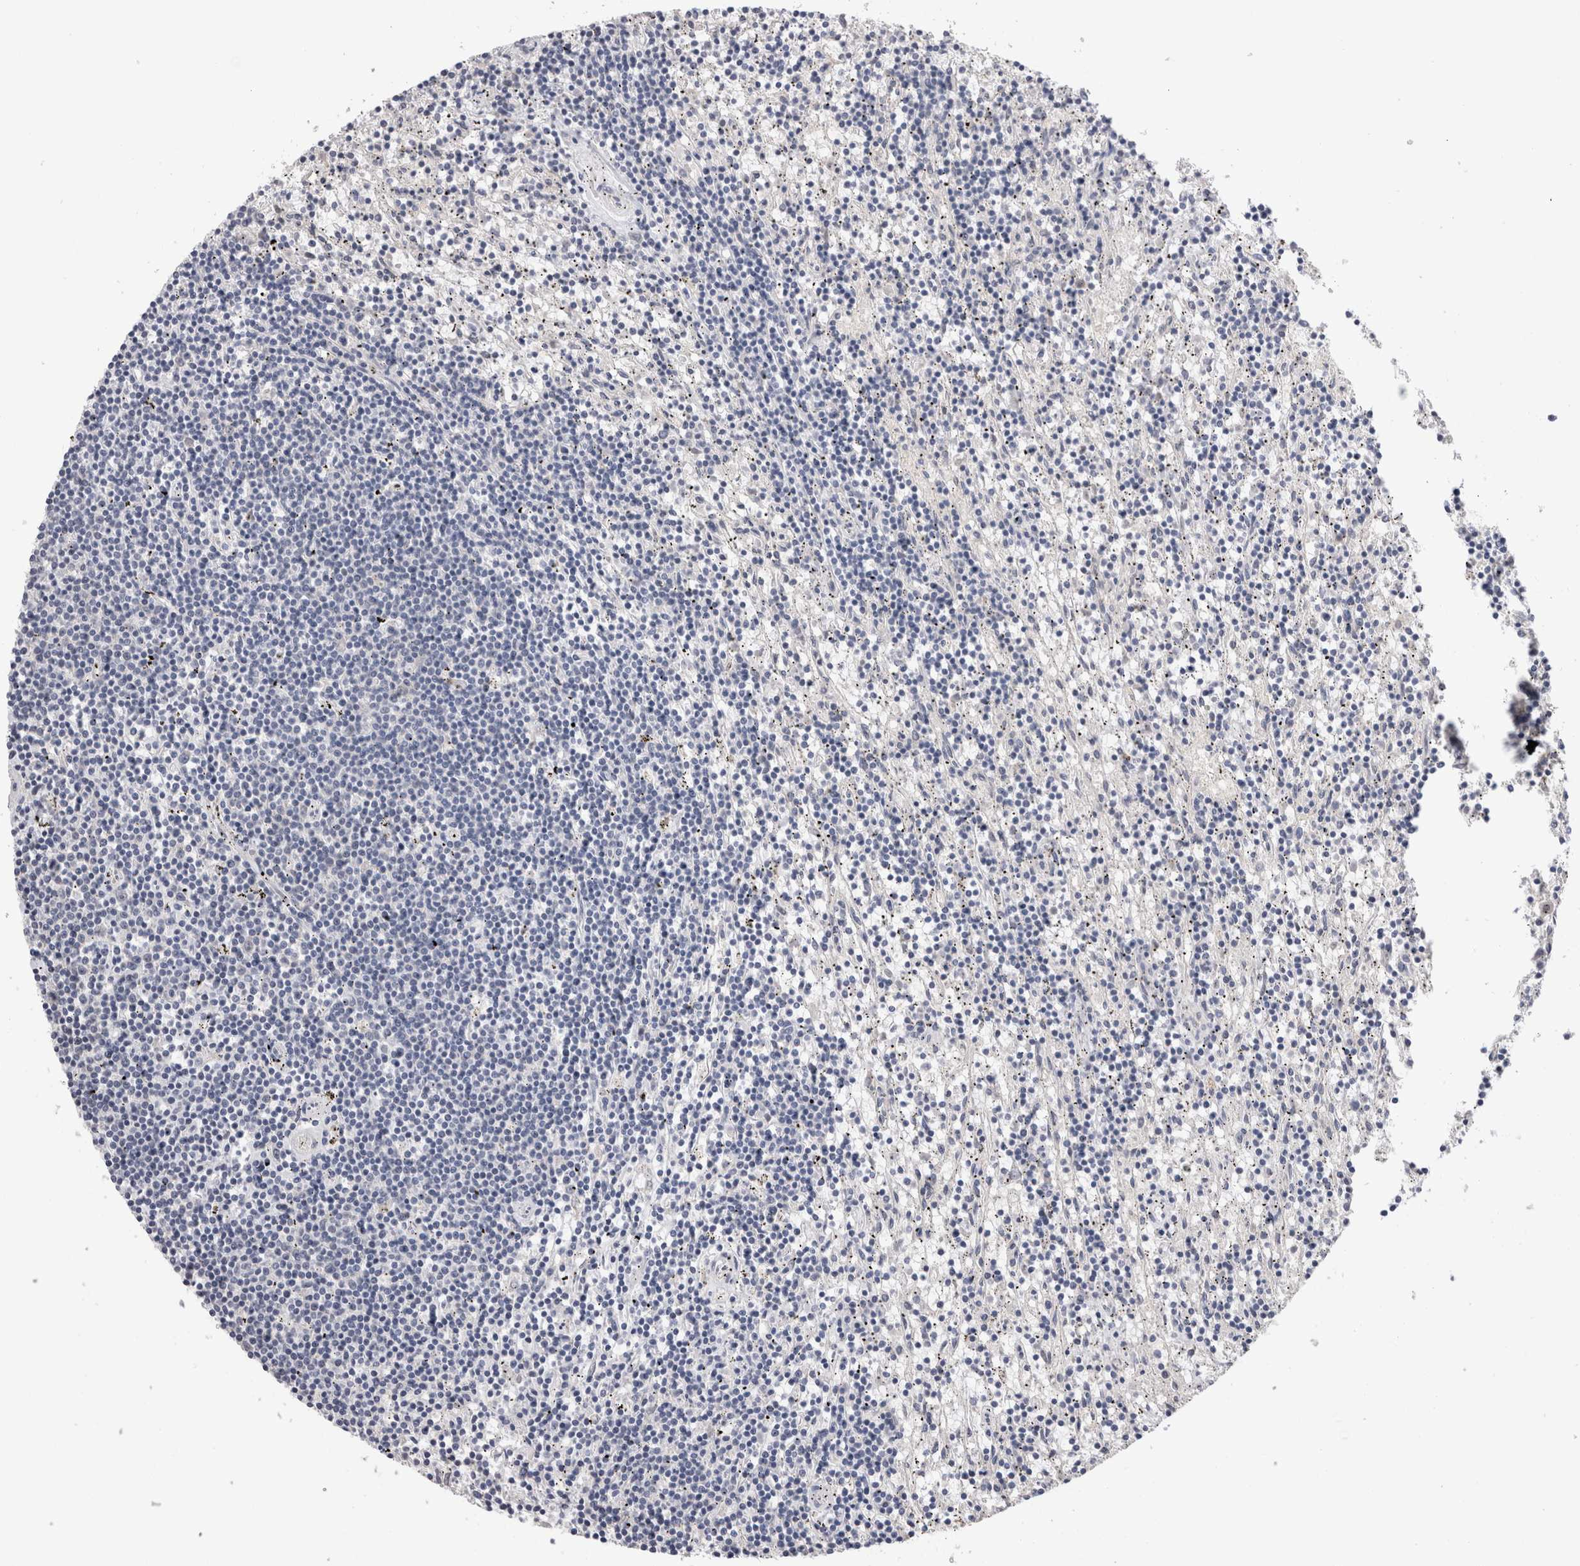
{"staining": {"intensity": "negative", "quantity": "none", "location": "none"}, "tissue": "lymphoma", "cell_type": "Tumor cells", "image_type": "cancer", "snomed": [{"axis": "morphology", "description": "Malignant lymphoma, non-Hodgkin's type, Low grade"}, {"axis": "topography", "description": "Spleen"}], "caption": "Tumor cells show no significant protein expression in lymphoma.", "gene": "CRYBG1", "patient": {"sex": "male", "age": 76}}